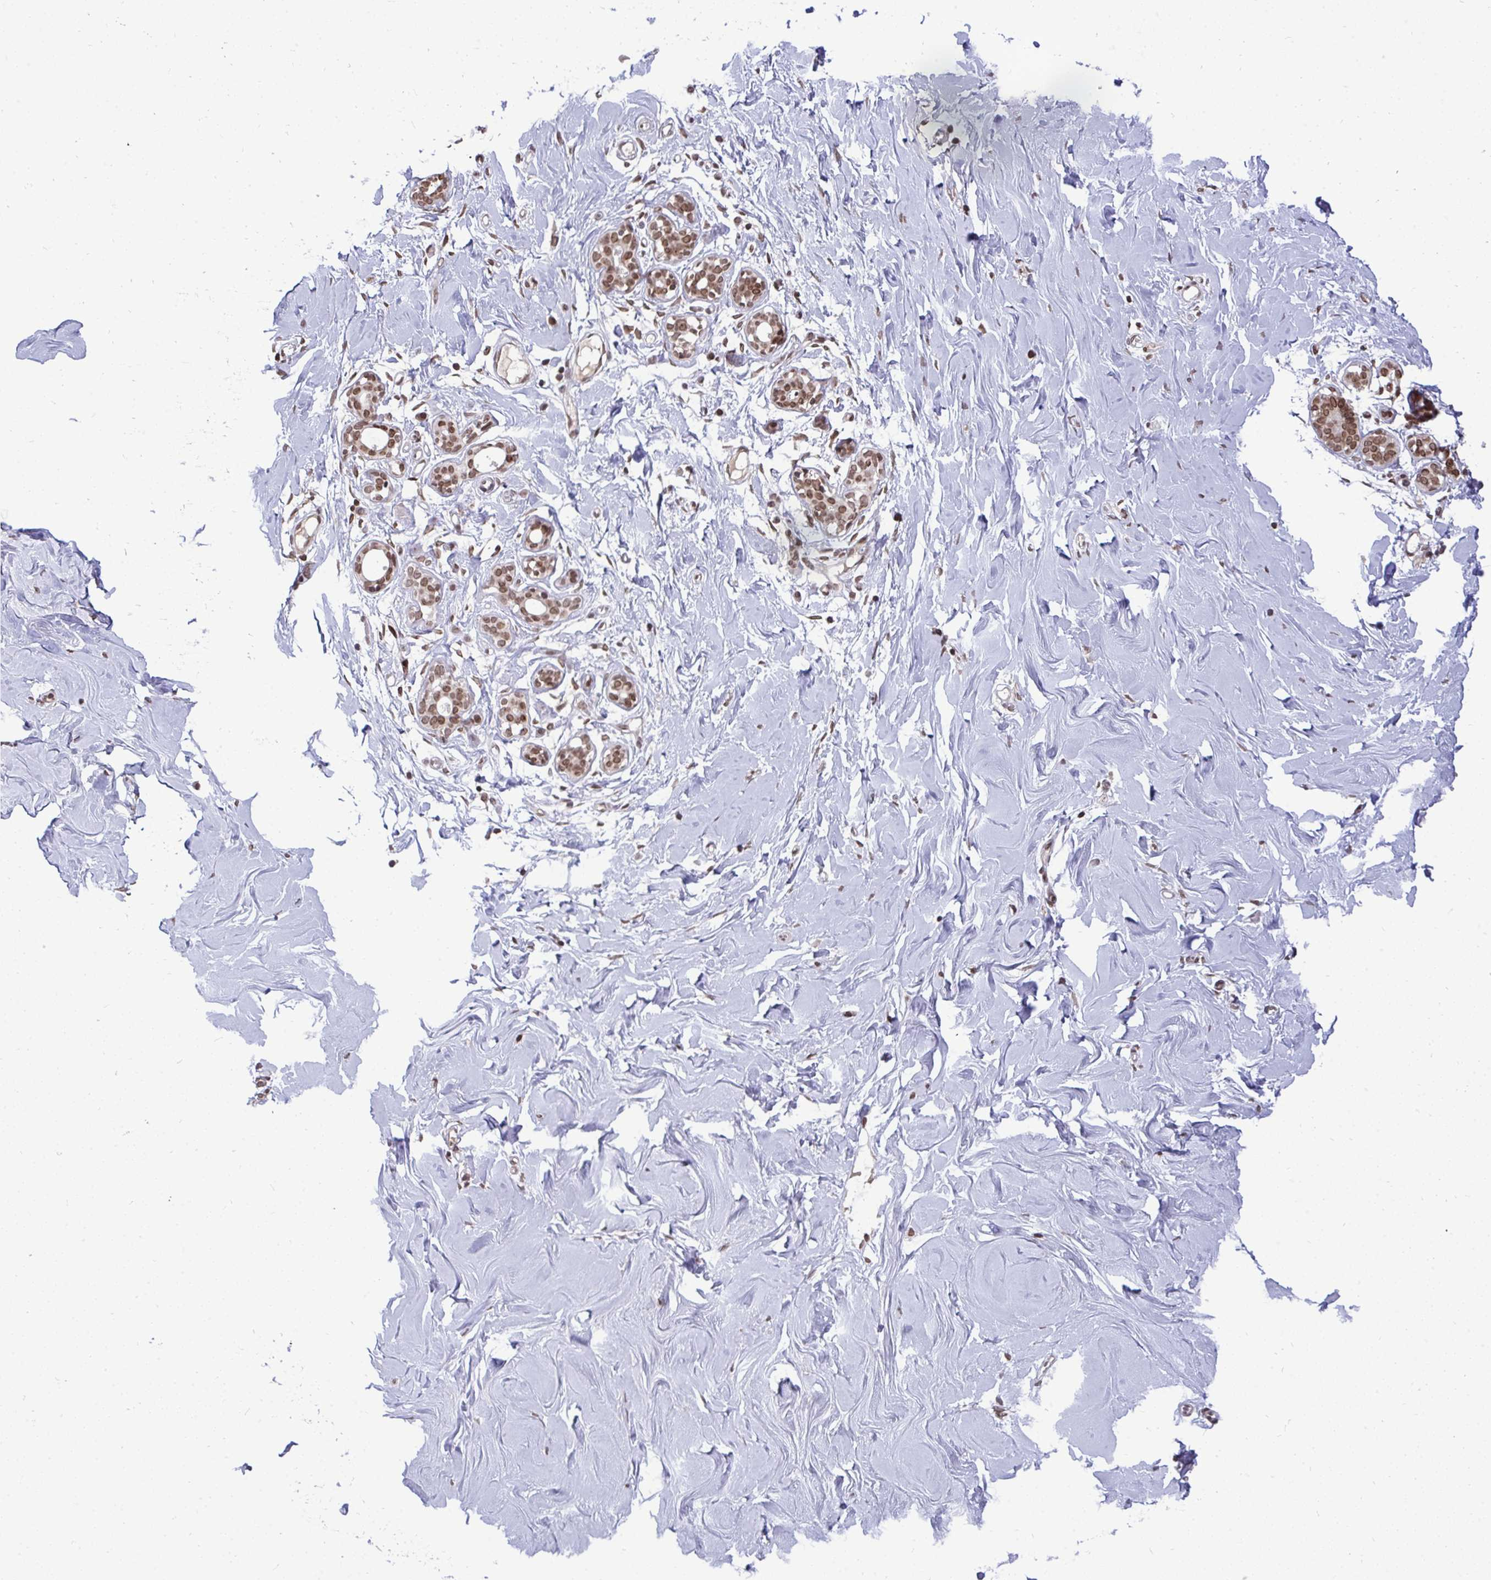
{"staining": {"intensity": "moderate", "quantity": ">75%", "location": "nuclear"}, "tissue": "breast", "cell_type": "Adipocytes", "image_type": "normal", "snomed": [{"axis": "morphology", "description": "Normal tissue, NOS"}, {"axis": "topography", "description": "Breast"}], "caption": "IHC of unremarkable breast demonstrates medium levels of moderate nuclear positivity in about >75% of adipocytes.", "gene": "JPT1", "patient": {"sex": "female", "age": 27}}